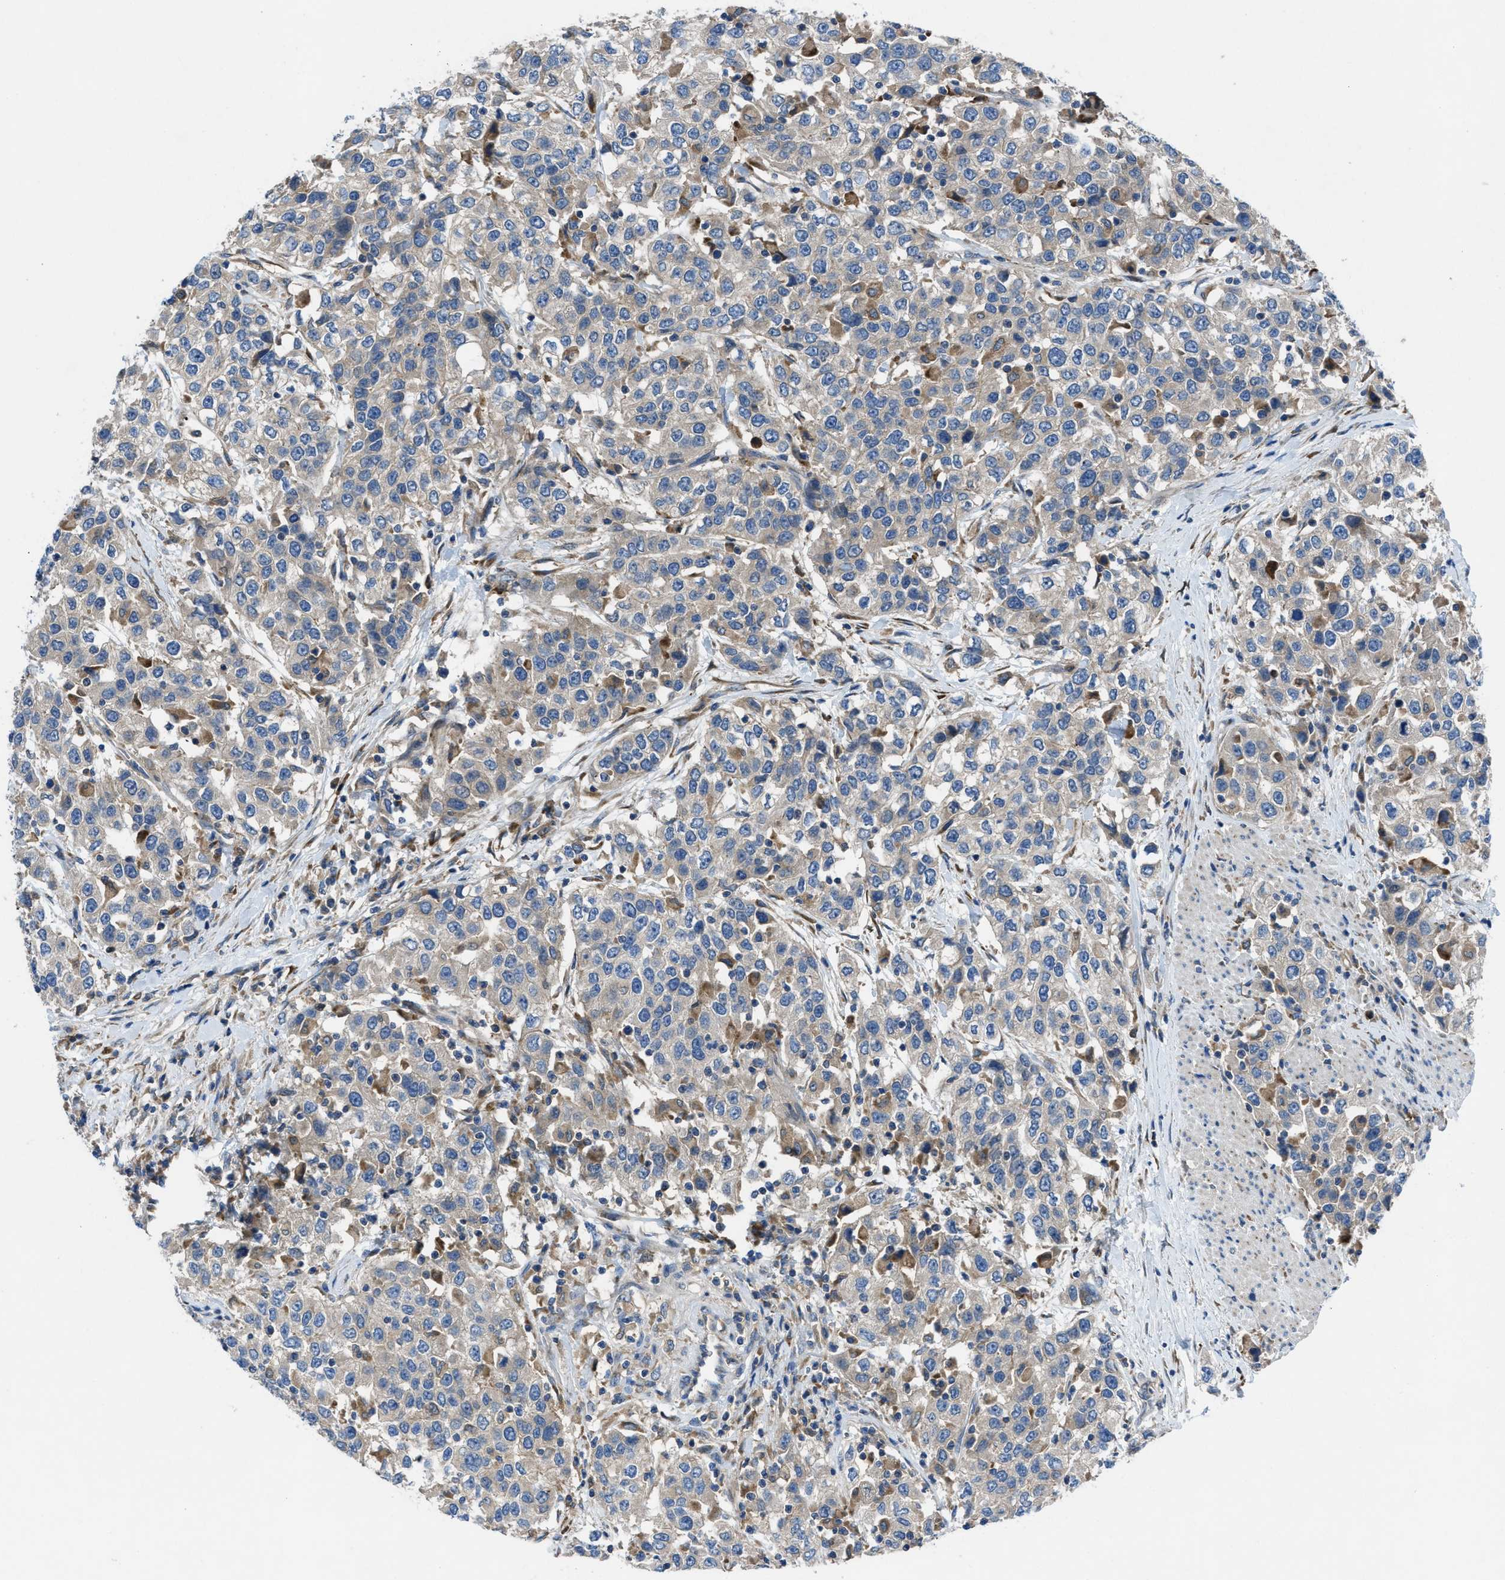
{"staining": {"intensity": "weak", "quantity": "<25%", "location": "cytoplasmic/membranous"}, "tissue": "urothelial cancer", "cell_type": "Tumor cells", "image_type": "cancer", "snomed": [{"axis": "morphology", "description": "Urothelial carcinoma, High grade"}, {"axis": "topography", "description": "Urinary bladder"}], "caption": "High power microscopy photomicrograph of an immunohistochemistry photomicrograph of urothelial carcinoma (high-grade), revealing no significant positivity in tumor cells.", "gene": "MAP3K20", "patient": {"sex": "female", "age": 80}}